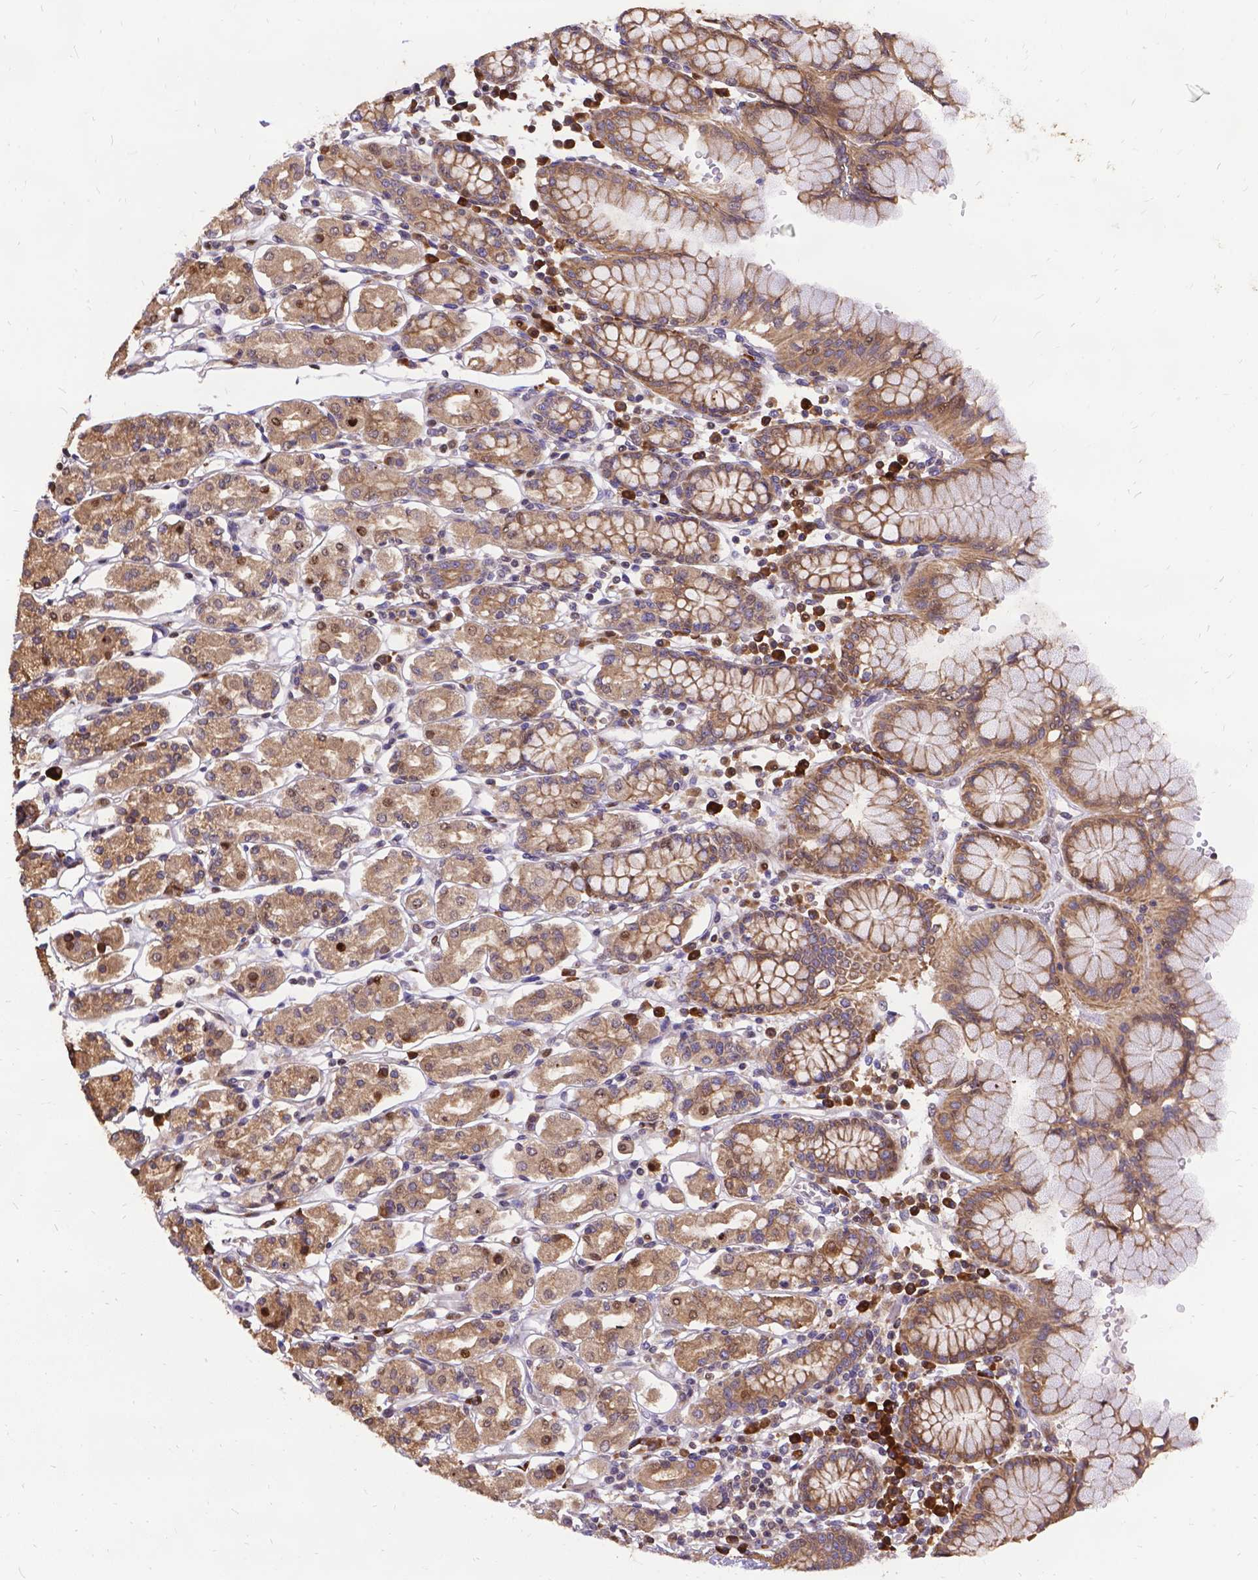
{"staining": {"intensity": "weak", "quantity": ">75%", "location": "cytoplasmic/membranous"}, "tissue": "stomach", "cell_type": "Glandular cells", "image_type": "normal", "snomed": [{"axis": "morphology", "description": "Normal tissue, NOS"}, {"axis": "topography", "description": "Stomach, upper"}, {"axis": "topography", "description": "Stomach"}], "caption": "Human stomach stained for a protein (brown) displays weak cytoplasmic/membranous positive expression in approximately >75% of glandular cells.", "gene": "DENND6A", "patient": {"sex": "male", "age": 62}}